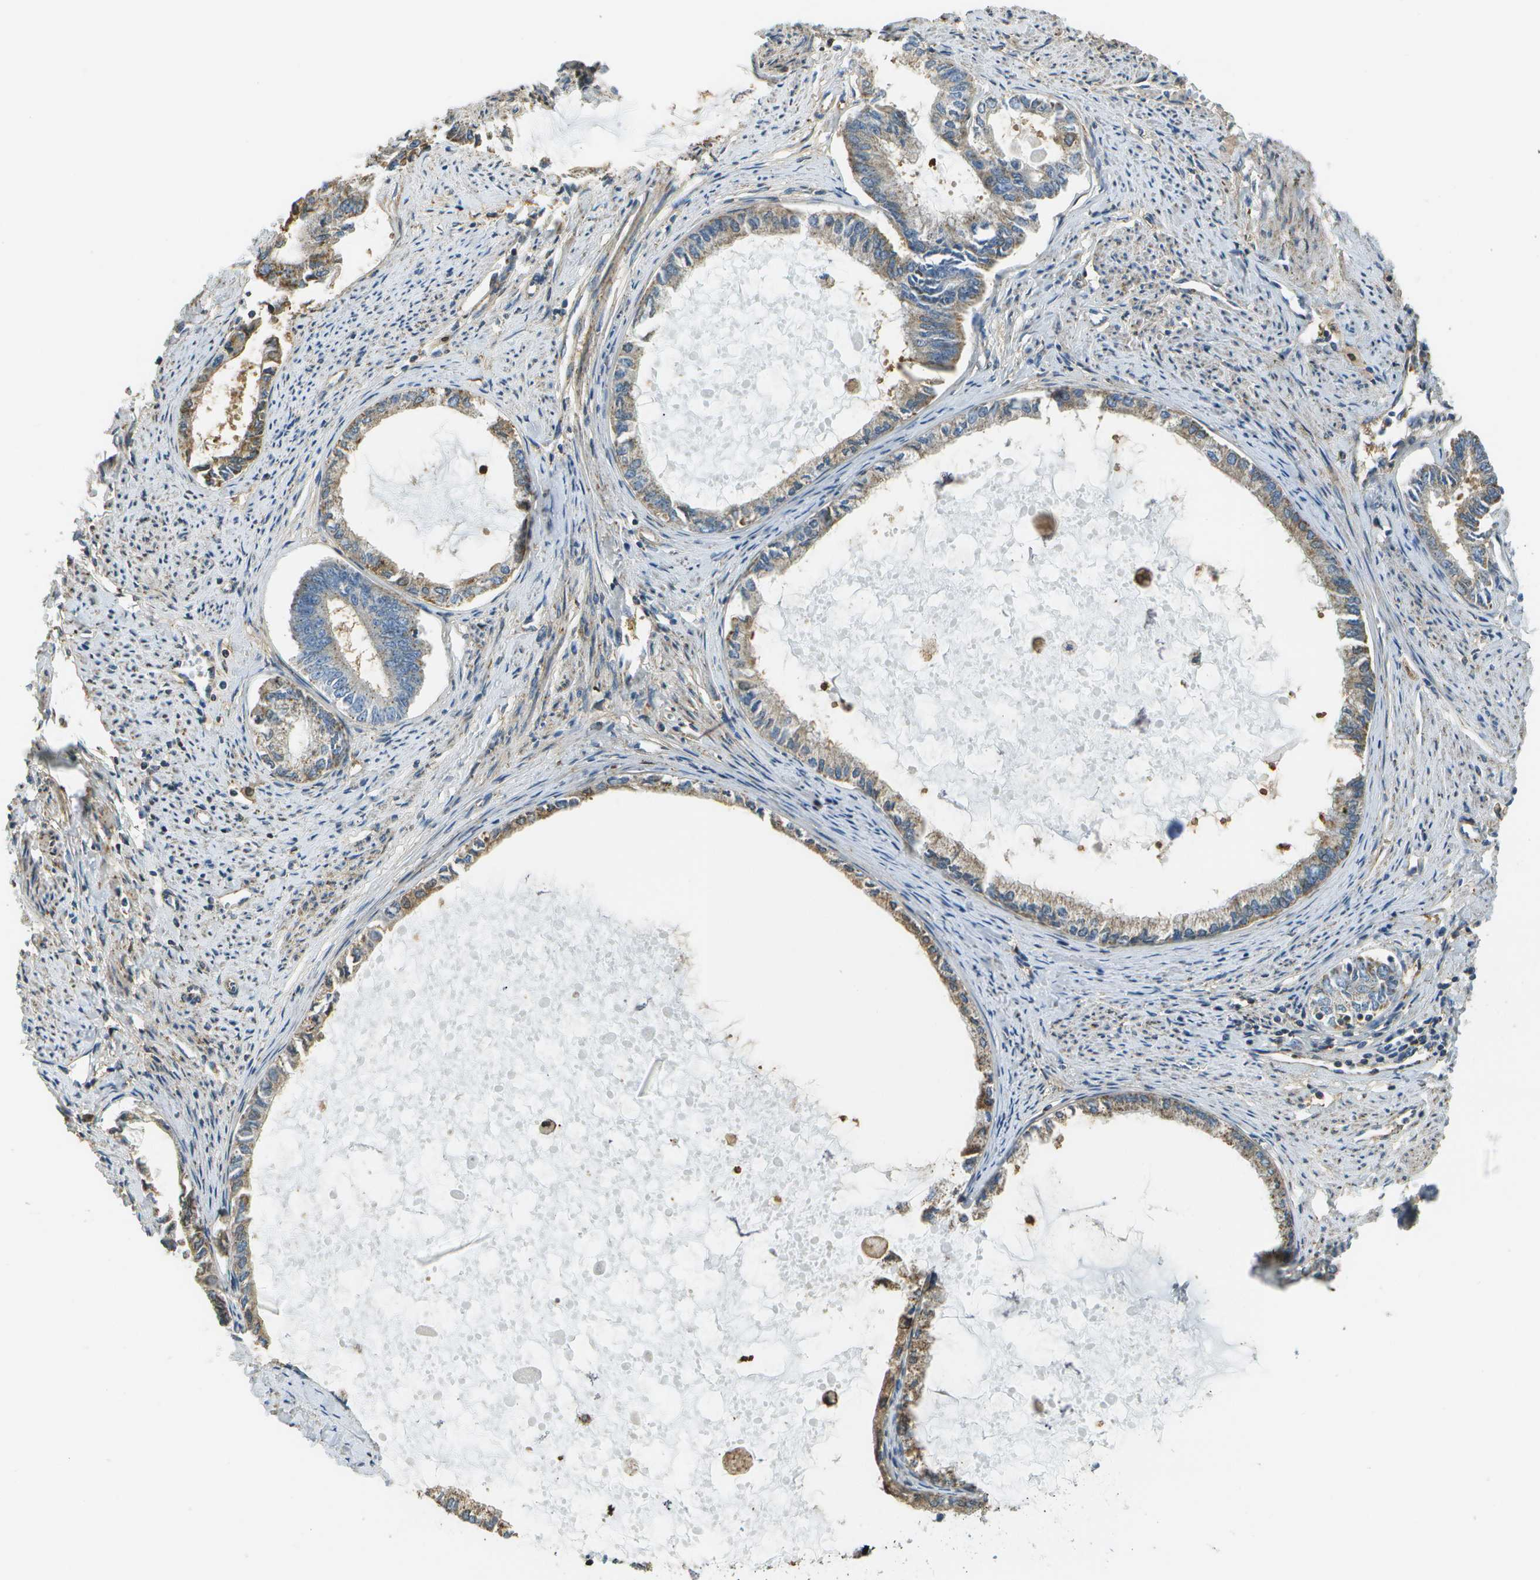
{"staining": {"intensity": "moderate", "quantity": "25%-75%", "location": "cytoplasmic/membranous"}, "tissue": "endometrial cancer", "cell_type": "Tumor cells", "image_type": "cancer", "snomed": [{"axis": "morphology", "description": "Adenocarcinoma, NOS"}, {"axis": "topography", "description": "Endometrium"}], "caption": "IHC image of neoplastic tissue: endometrial cancer stained using immunohistochemistry displays medium levels of moderate protein expression localized specifically in the cytoplasmic/membranous of tumor cells, appearing as a cytoplasmic/membranous brown color.", "gene": "LRRC66", "patient": {"sex": "female", "age": 86}}